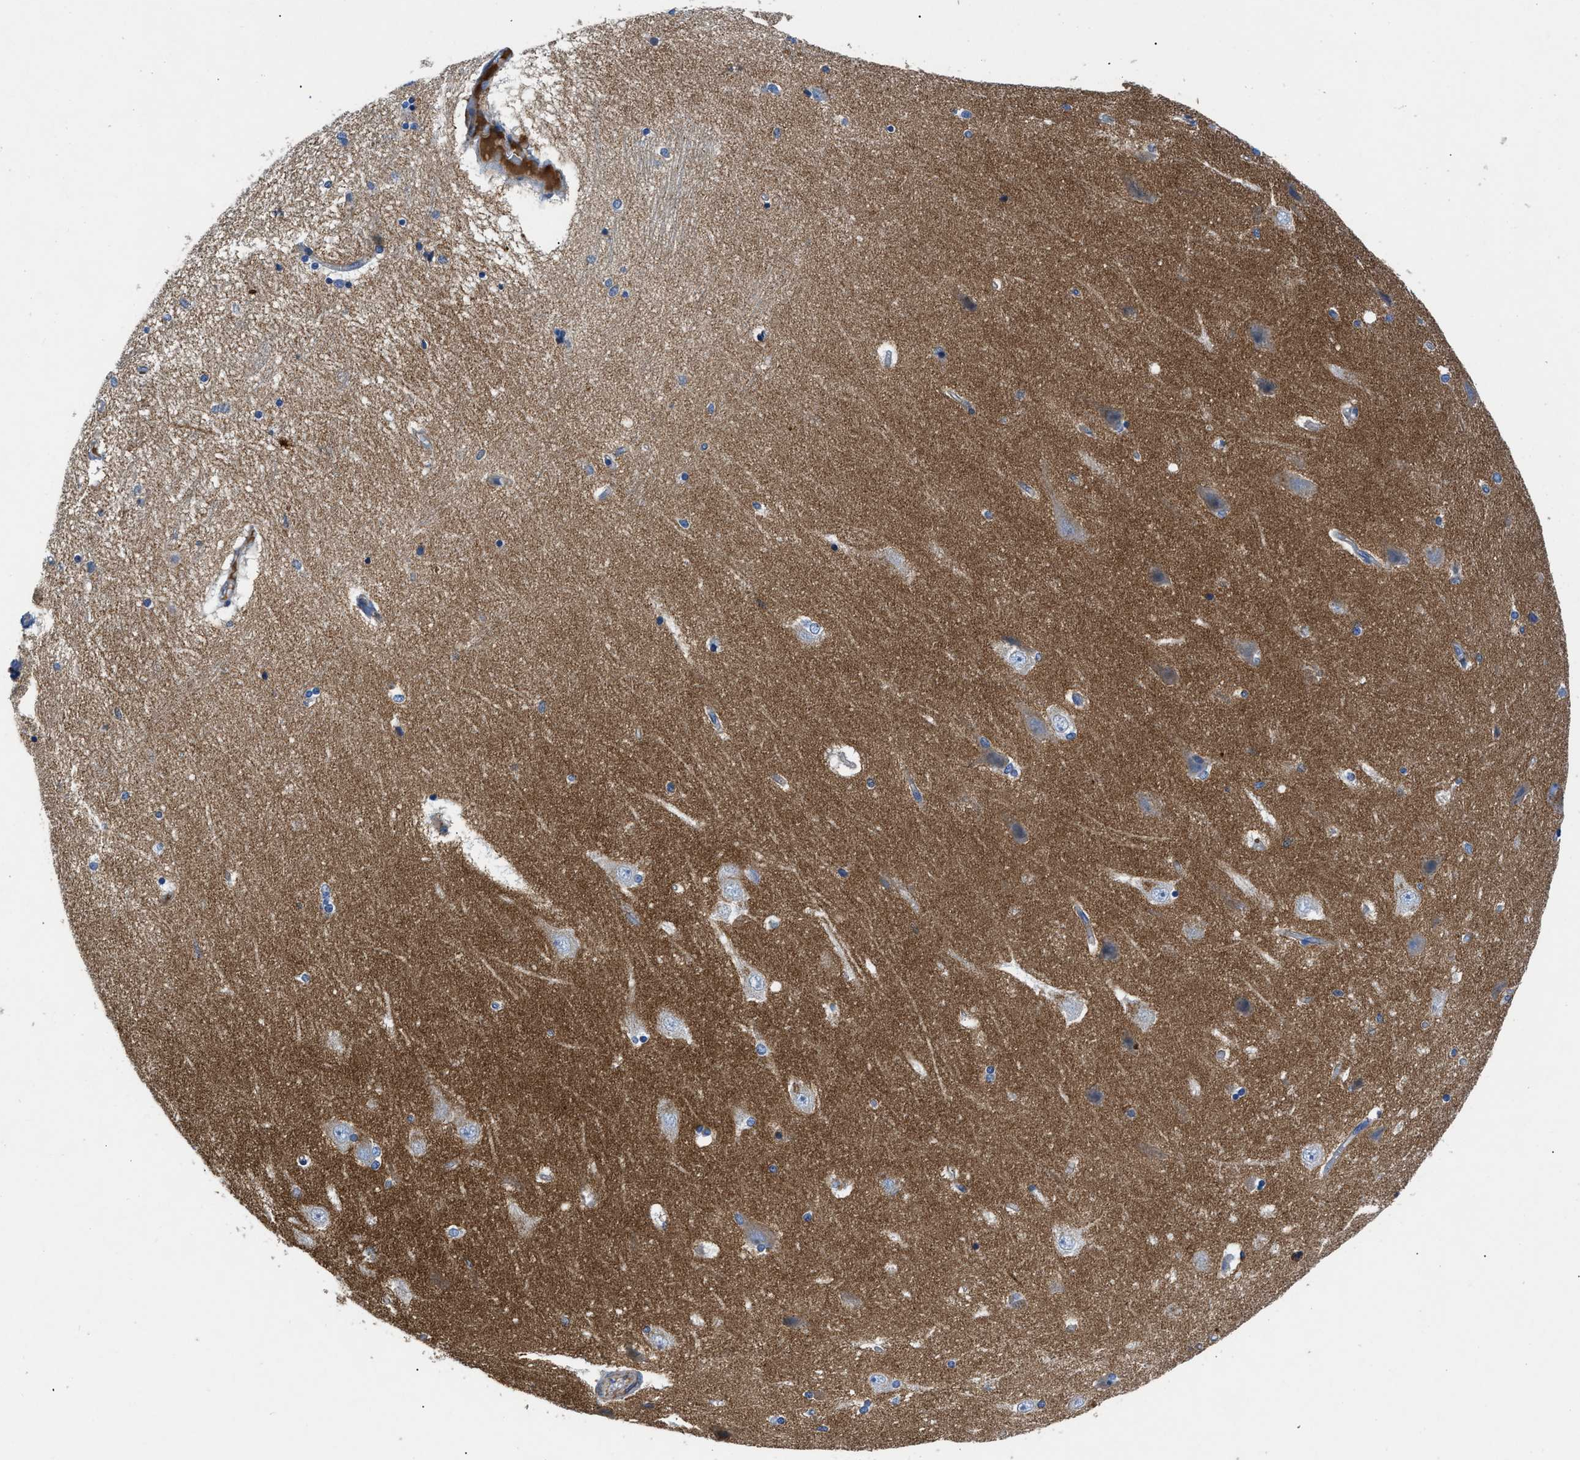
{"staining": {"intensity": "negative", "quantity": "none", "location": "none"}, "tissue": "hippocampus", "cell_type": "Glial cells", "image_type": "normal", "snomed": [{"axis": "morphology", "description": "Normal tissue, NOS"}, {"axis": "topography", "description": "Hippocampus"}], "caption": "Immunohistochemical staining of unremarkable human hippocampus displays no significant staining in glial cells. The staining was performed using DAB (3,3'-diaminobenzidine) to visualize the protein expression in brown, while the nuclei were stained in blue with hematoxylin (Magnification: 20x).", "gene": "ATP6V0D1", "patient": {"sex": "female", "age": 54}}